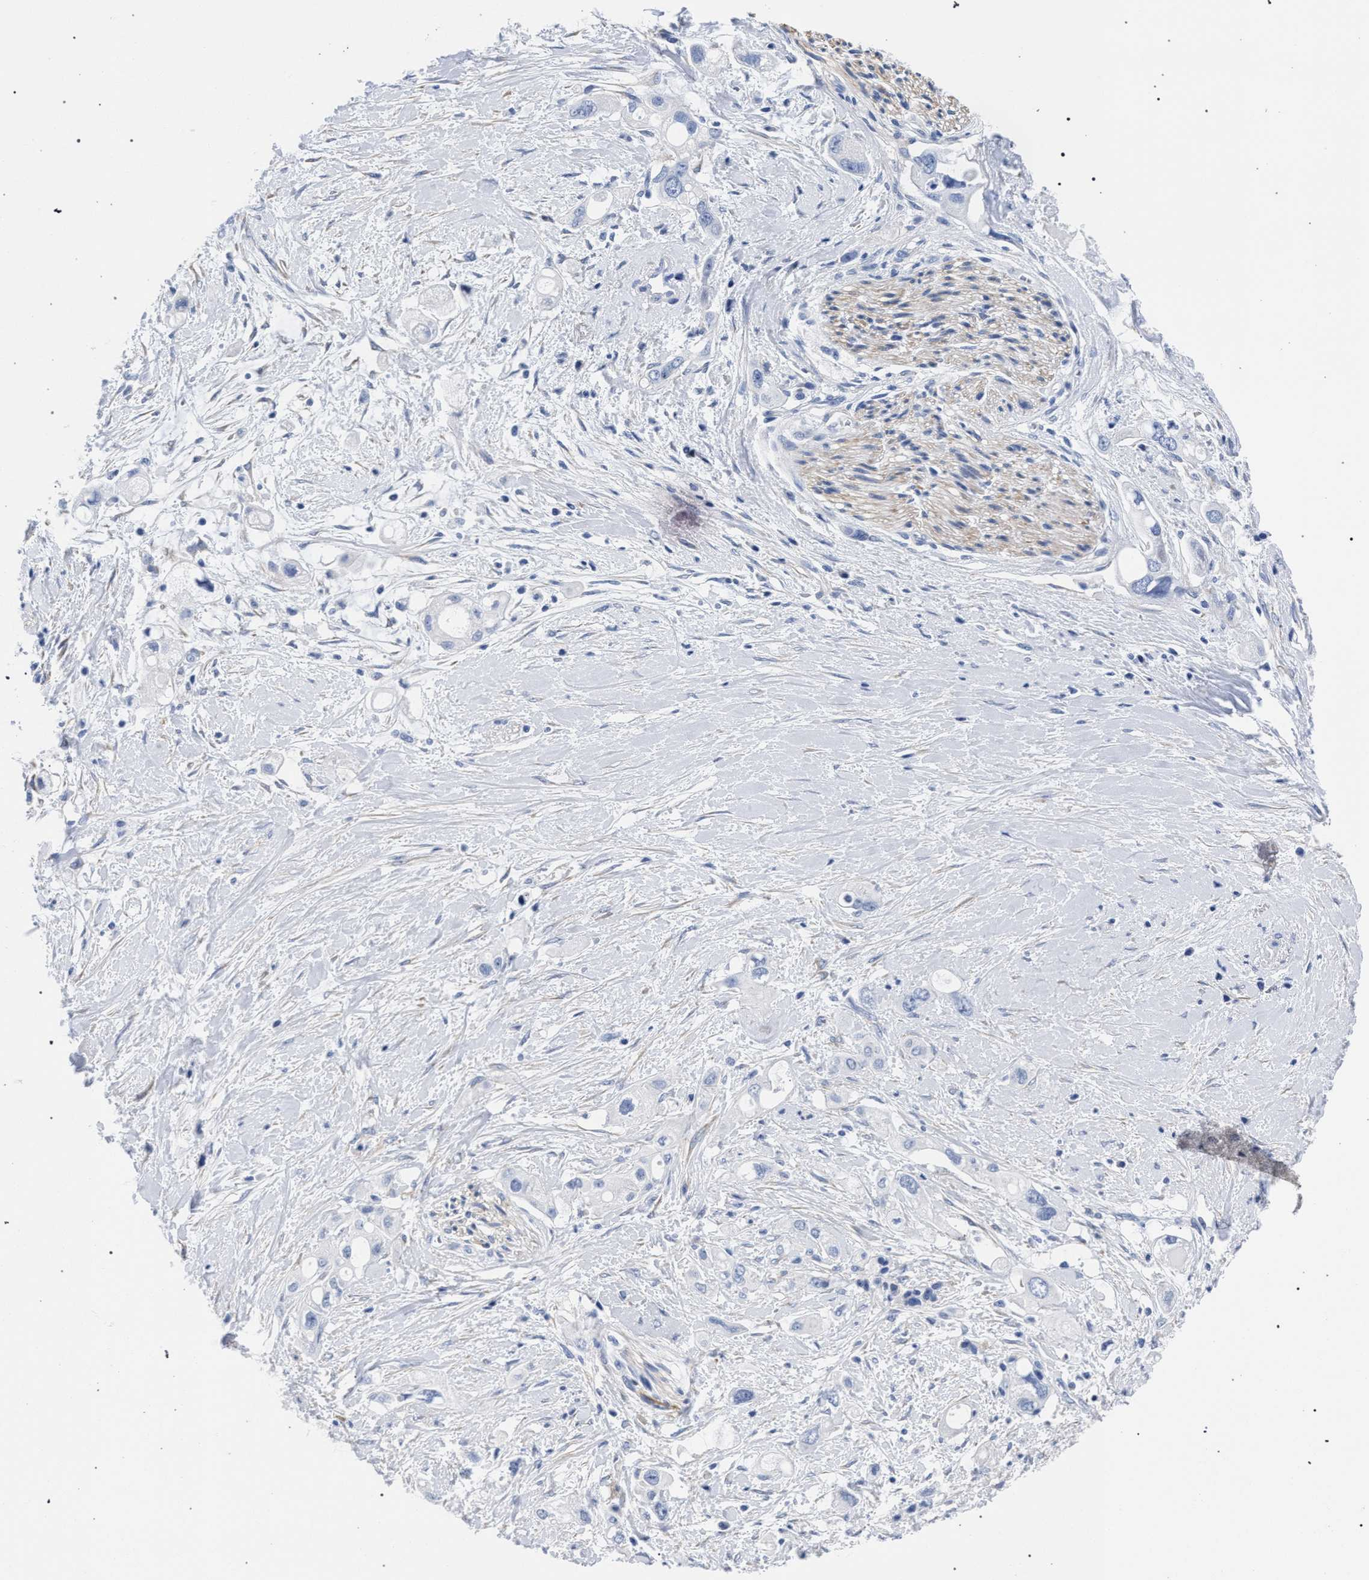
{"staining": {"intensity": "negative", "quantity": "none", "location": "none"}, "tissue": "pancreatic cancer", "cell_type": "Tumor cells", "image_type": "cancer", "snomed": [{"axis": "morphology", "description": "Adenocarcinoma, NOS"}, {"axis": "topography", "description": "Pancreas"}], "caption": "DAB immunohistochemical staining of human adenocarcinoma (pancreatic) exhibits no significant expression in tumor cells.", "gene": "AKAP4", "patient": {"sex": "female", "age": 56}}